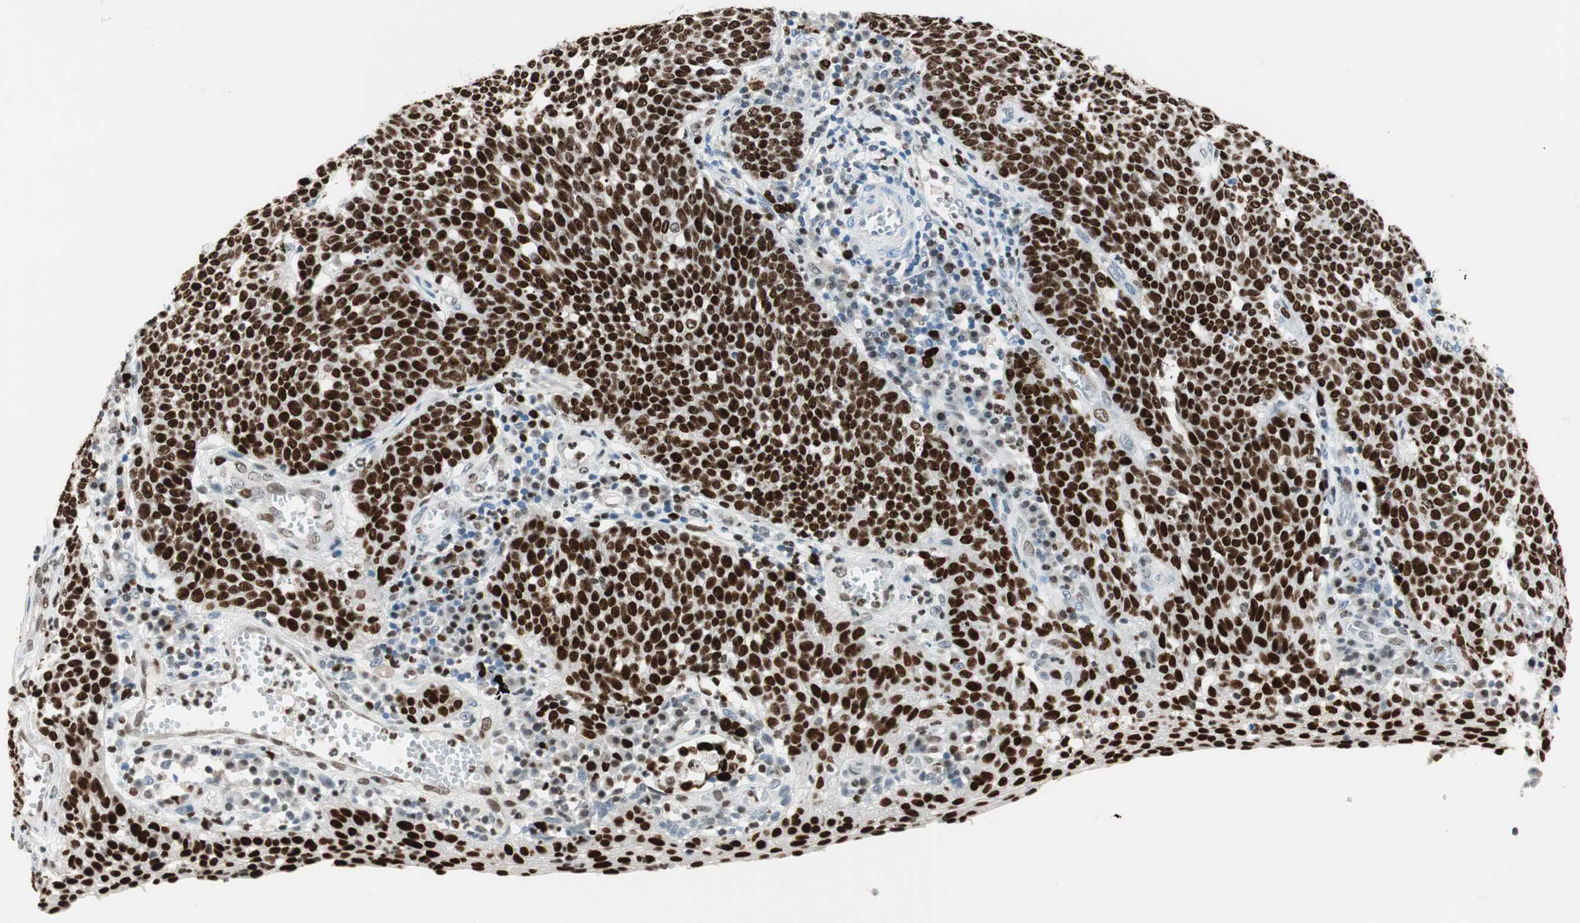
{"staining": {"intensity": "strong", "quantity": ">75%", "location": "nuclear"}, "tissue": "cervical cancer", "cell_type": "Tumor cells", "image_type": "cancer", "snomed": [{"axis": "morphology", "description": "Squamous cell carcinoma, NOS"}, {"axis": "topography", "description": "Cervix"}], "caption": "Cervical squamous cell carcinoma stained for a protein (brown) displays strong nuclear positive positivity in about >75% of tumor cells.", "gene": "EZH2", "patient": {"sex": "female", "age": 34}}